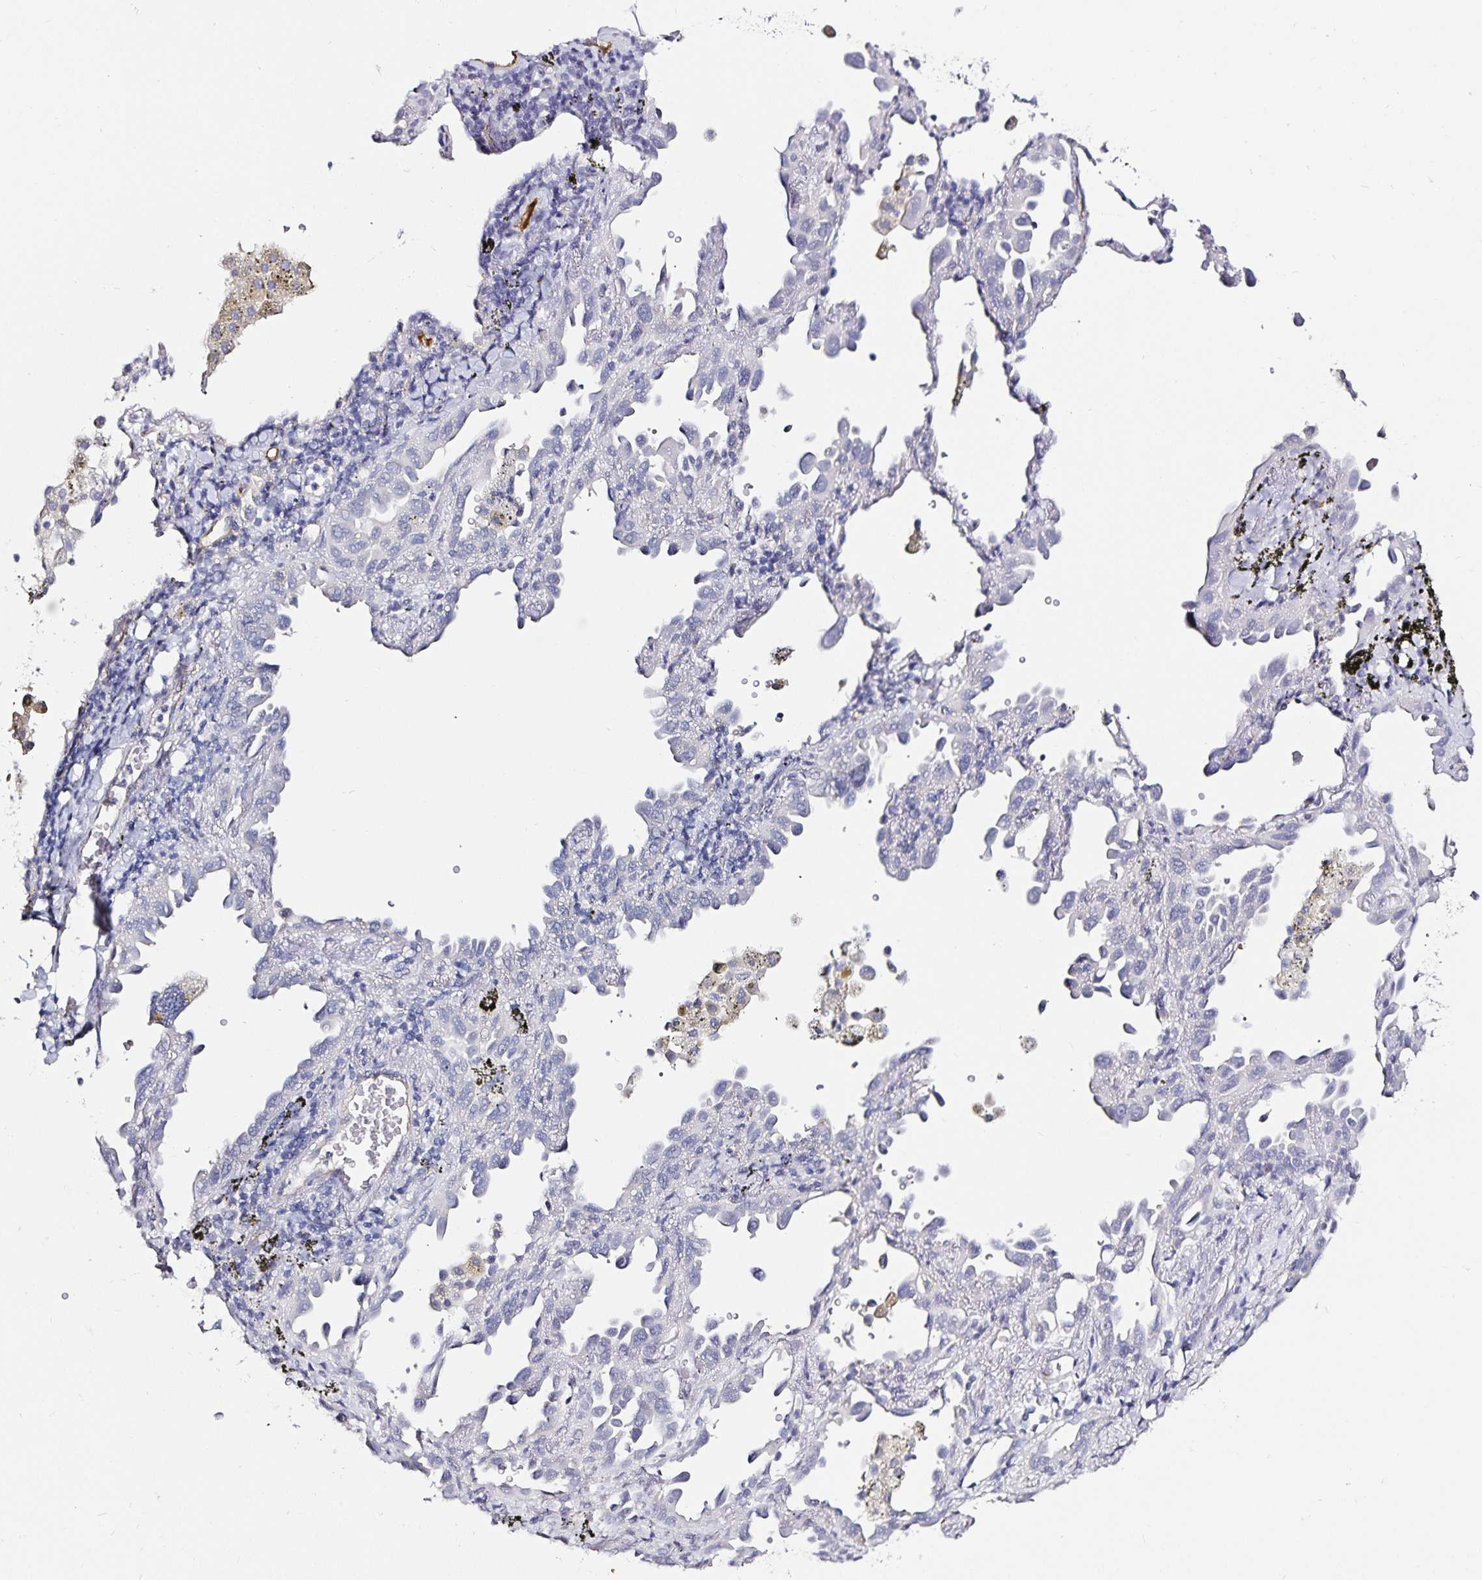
{"staining": {"intensity": "negative", "quantity": "none", "location": "none"}, "tissue": "lung cancer", "cell_type": "Tumor cells", "image_type": "cancer", "snomed": [{"axis": "morphology", "description": "Adenocarcinoma, NOS"}, {"axis": "topography", "description": "Lung"}], "caption": "Immunohistochemistry (IHC) photomicrograph of human lung cancer (adenocarcinoma) stained for a protein (brown), which displays no positivity in tumor cells. (DAB (3,3'-diaminobenzidine) immunohistochemistry with hematoxylin counter stain).", "gene": "TSPAN7", "patient": {"sex": "male", "age": 68}}